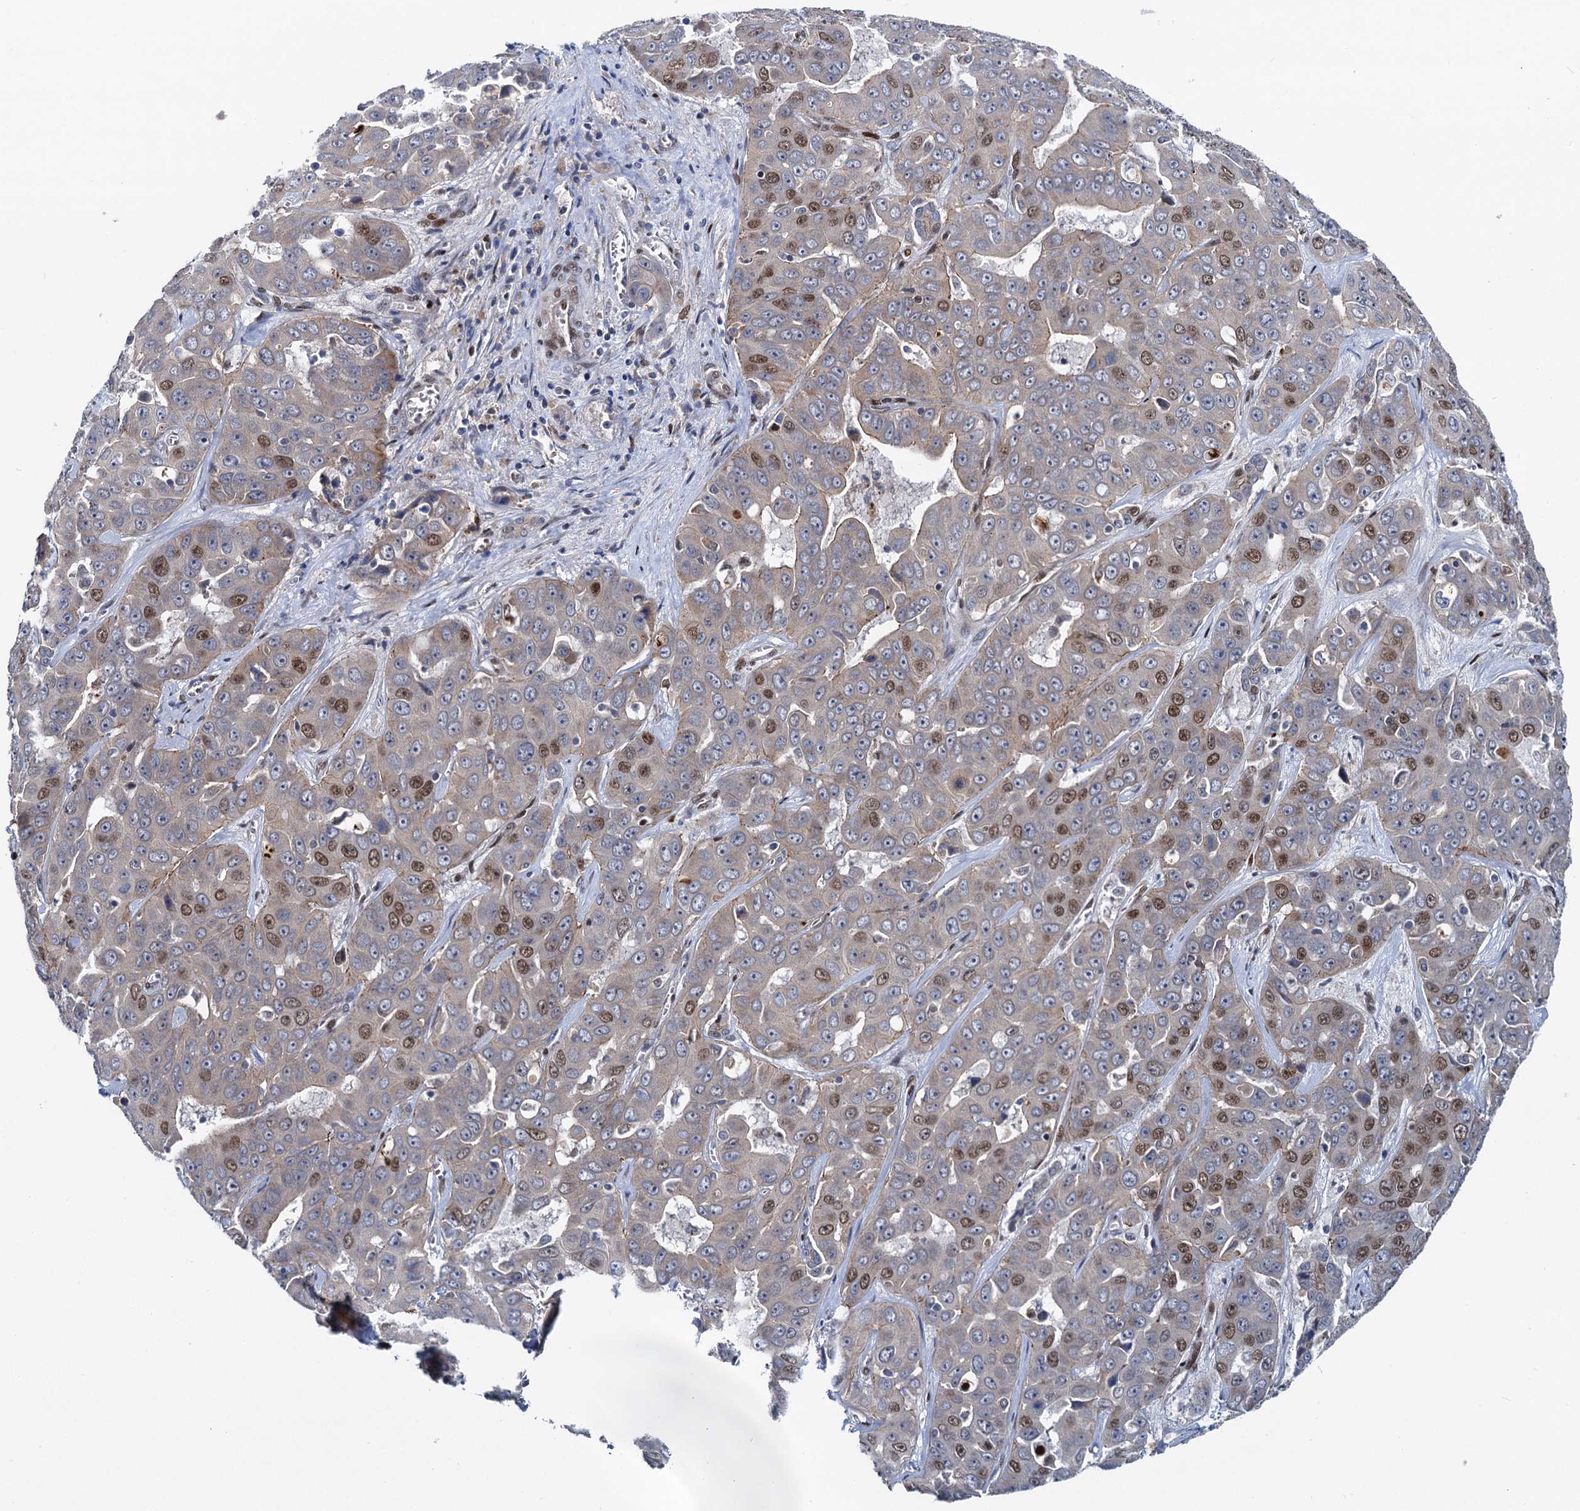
{"staining": {"intensity": "moderate", "quantity": "25%-75%", "location": "nuclear"}, "tissue": "liver cancer", "cell_type": "Tumor cells", "image_type": "cancer", "snomed": [{"axis": "morphology", "description": "Cholangiocarcinoma"}, {"axis": "topography", "description": "Liver"}], "caption": "Protein staining demonstrates moderate nuclear positivity in approximately 25%-75% of tumor cells in liver cancer. The staining was performed using DAB (3,3'-diaminobenzidine), with brown indicating positive protein expression. Nuclei are stained blue with hematoxylin.", "gene": "RUFY2", "patient": {"sex": "female", "age": 52}}